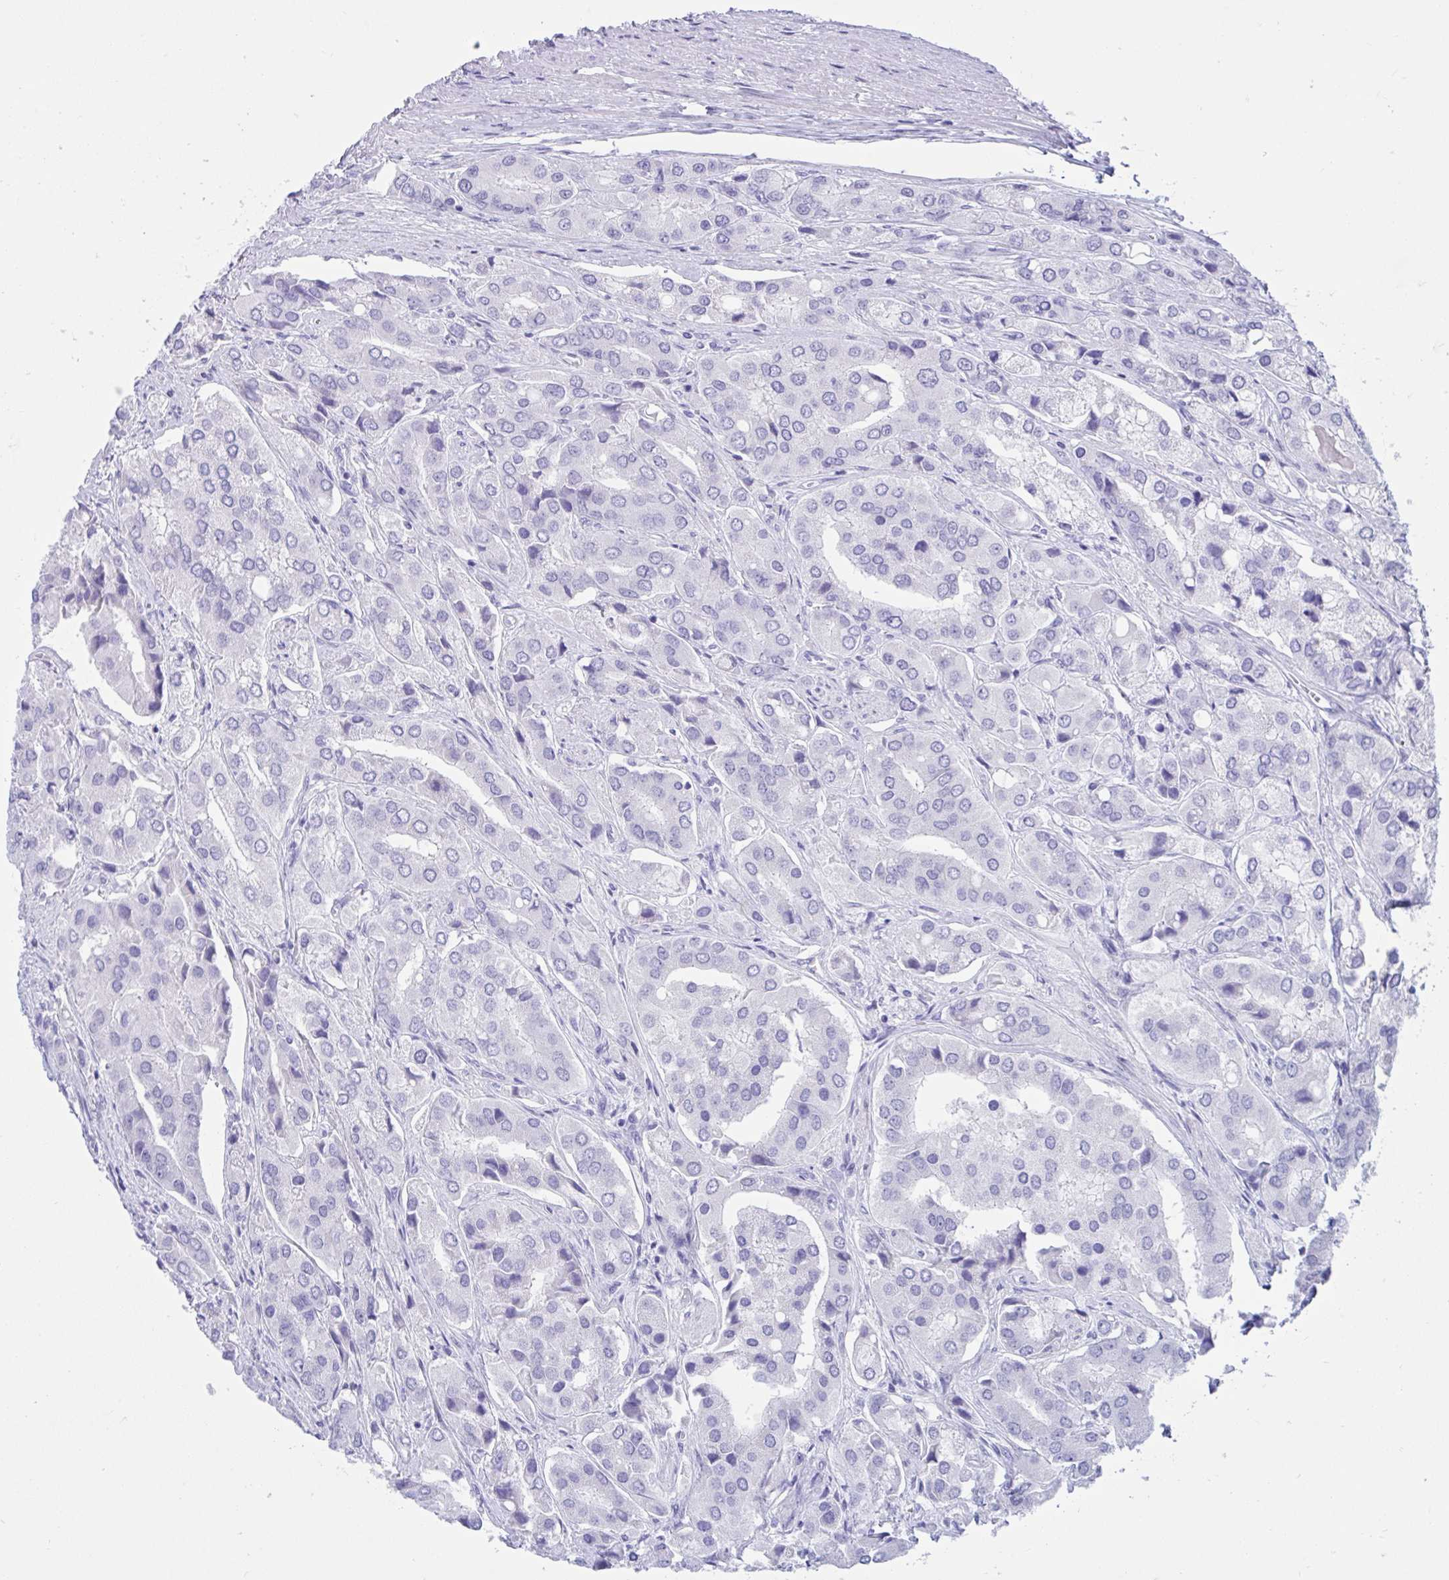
{"staining": {"intensity": "negative", "quantity": "none", "location": "none"}, "tissue": "prostate cancer", "cell_type": "Tumor cells", "image_type": "cancer", "snomed": [{"axis": "morphology", "description": "Adenocarcinoma, Low grade"}, {"axis": "topography", "description": "Prostate"}], "caption": "Immunohistochemical staining of prostate cancer (low-grade adenocarcinoma) reveals no significant expression in tumor cells.", "gene": "TMEM35A", "patient": {"sex": "male", "age": 69}}